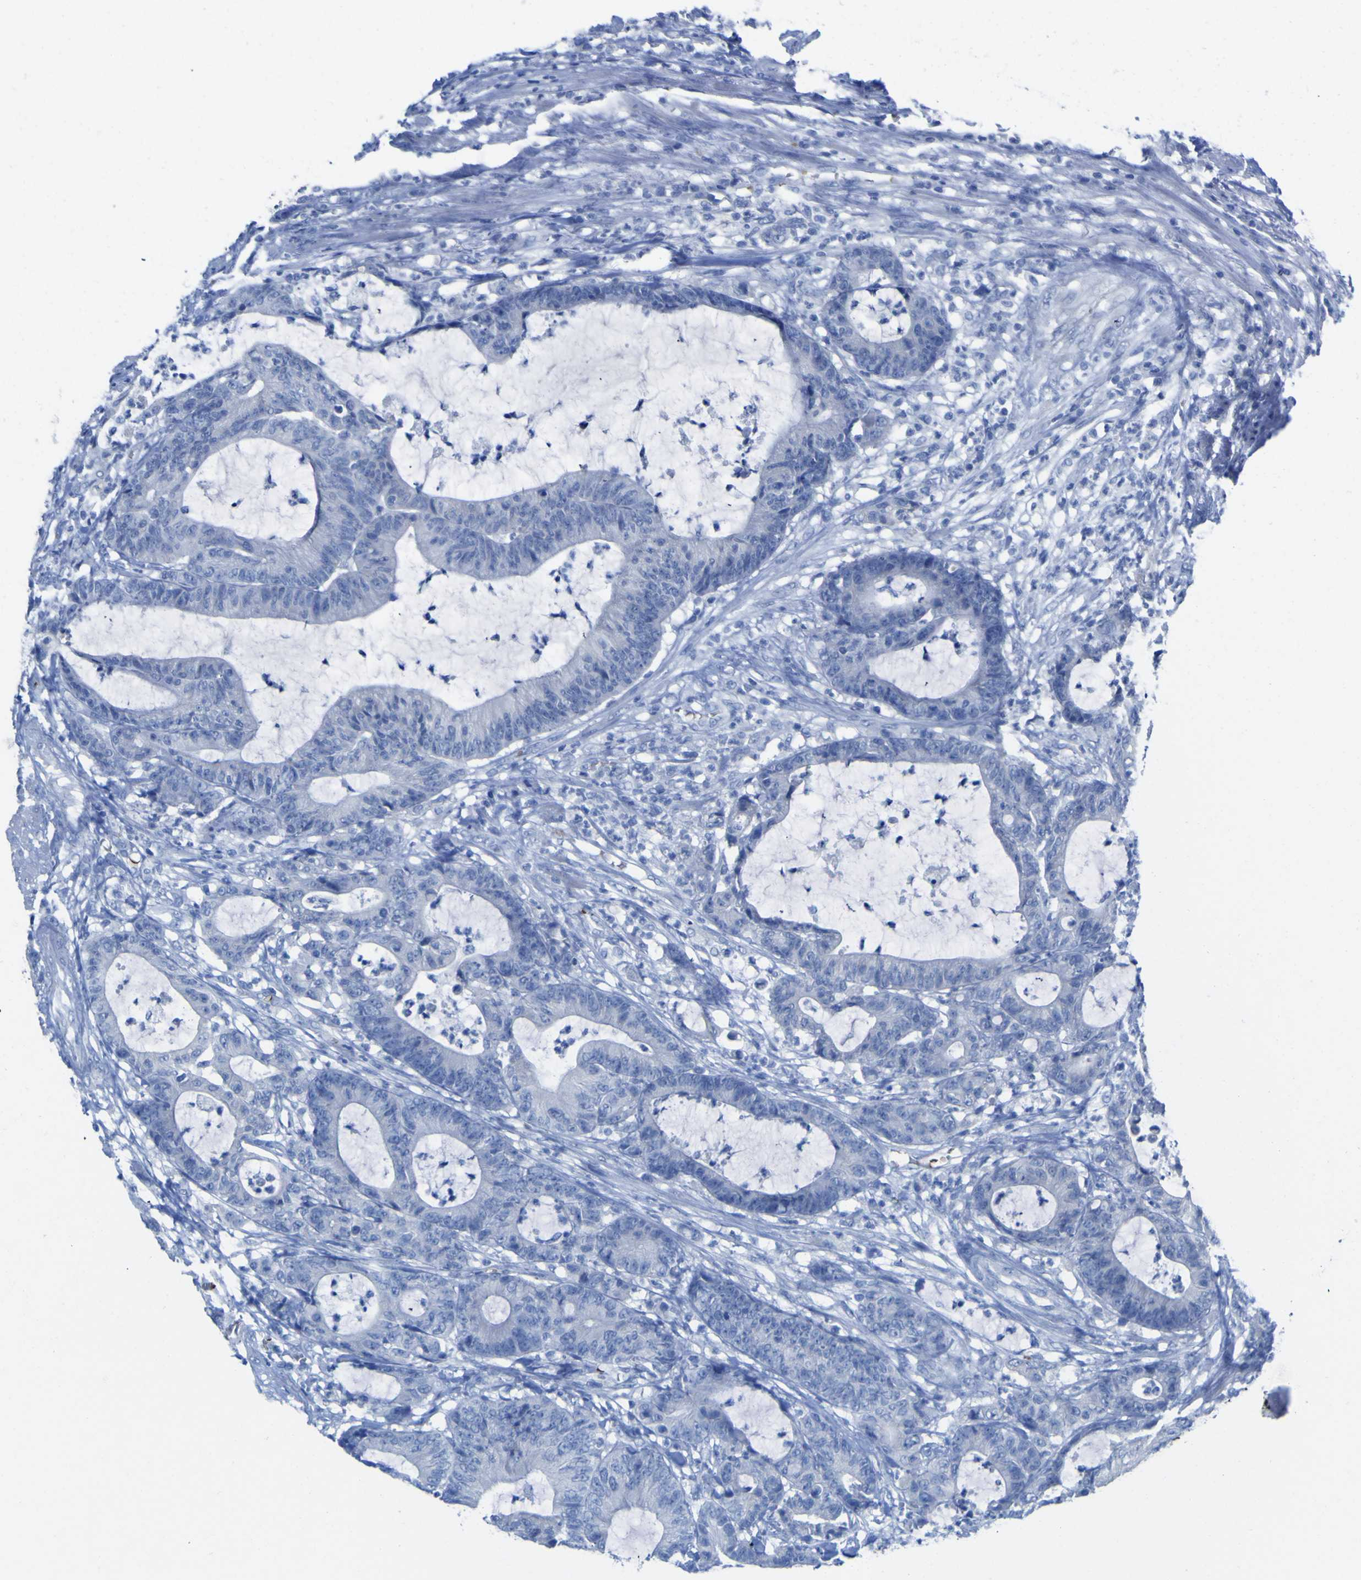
{"staining": {"intensity": "negative", "quantity": "none", "location": "none"}, "tissue": "colorectal cancer", "cell_type": "Tumor cells", "image_type": "cancer", "snomed": [{"axis": "morphology", "description": "Adenocarcinoma, NOS"}, {"axis": "topography", "description": "Colon"}], "caption": "The immunohistochemistry (IHC) photomicrograph has no significant staining in tumor cells of colorectal adenocarcinoma tissue.", "gene": "GCM1", "patient": {"sex": "female", "age": 84}}